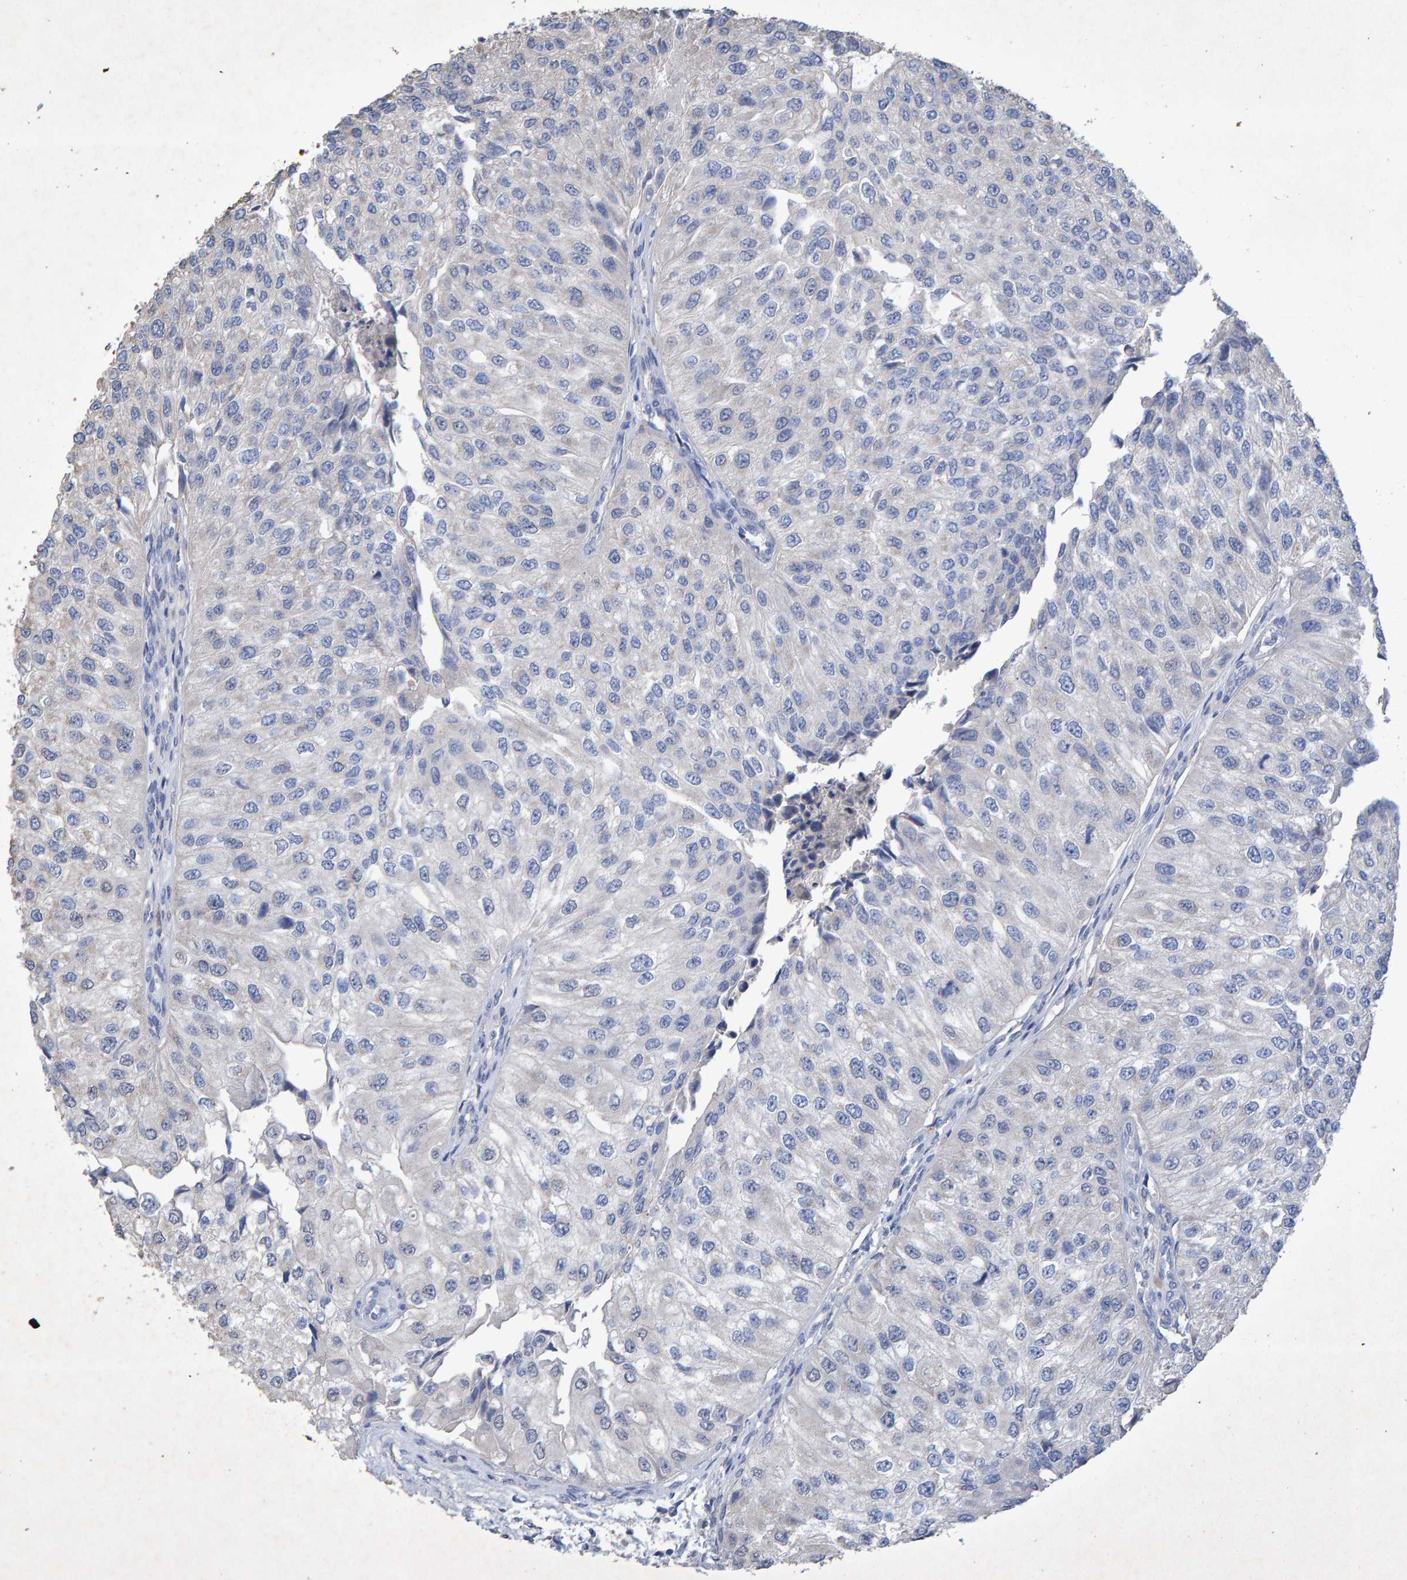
{"staining": {"intensity": "negative", "quantity": "none", "location": "none"}, "tissue": "urothelial cancer", "cell_type": "Tumor cells", "image_type": "cancer", "snomed": [{"axis": "morphology", "description": "Urothelial carcinoma, High grade"}, {"axis": "topography", "description": "Kidney"}, {"axis": "topography", "description": "Urinary bladder"}], "caption": "The image shows no significant staining in tumor cells of urothelial cancer.", "gene": "CTH", "patient": {"sex": "male", "age": 77}}